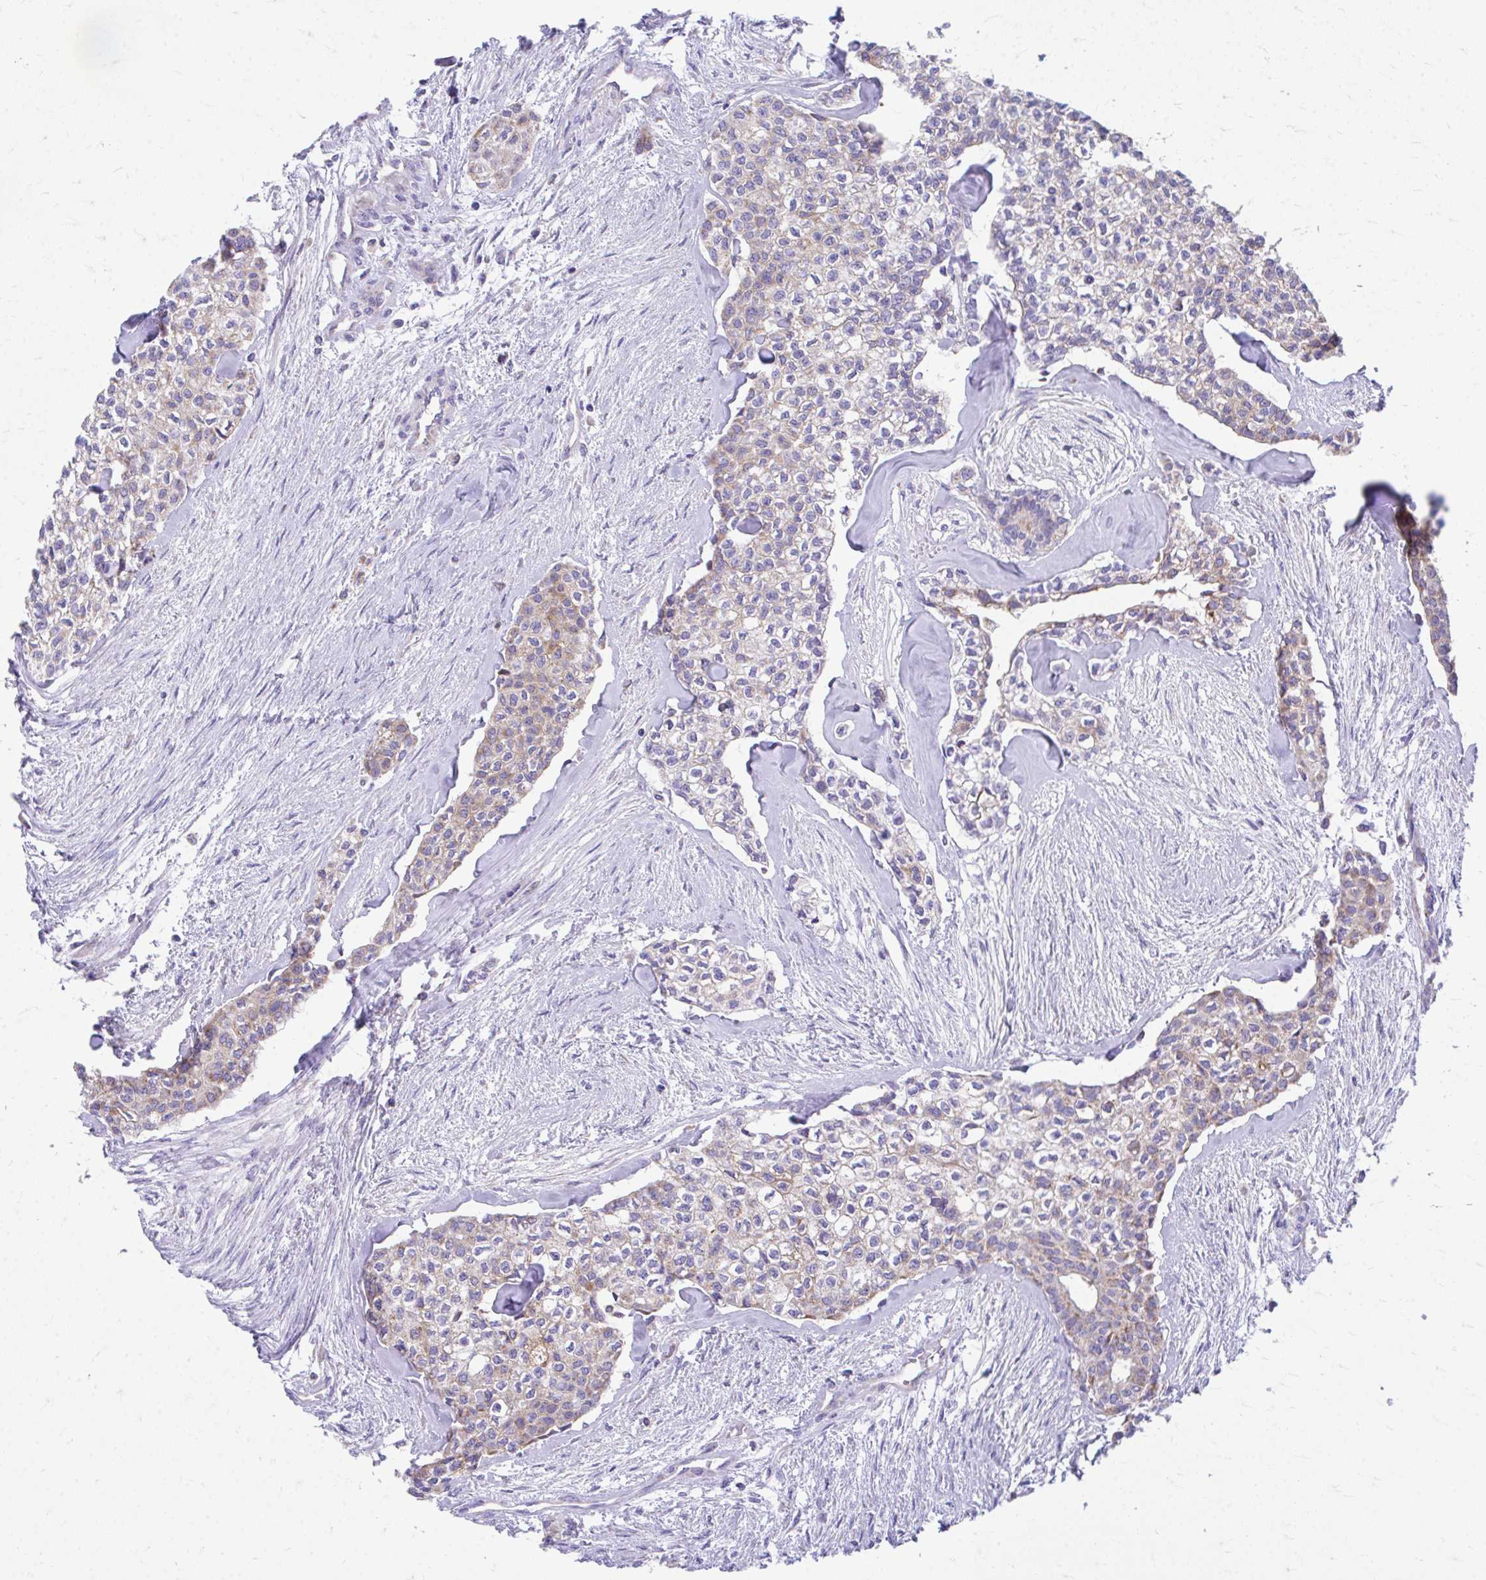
{"staining": {"intensity": "weak", "quantity": "25%-75%", "location": "cytoplasmic/membranous"}, "tissue": "head and neck cancer", "cell_type": "Tumor cells", "image_type": "cancer", "snomed": [{"axis": "morphology", "description": "Adenocarcinoma, NOS"}, {"axis": "topography", "description": "Head-Neck"}], "caption": "Adenocarcinoma (head and neck) was stained to show a protein in brown. There is low levels of weak cytoplasmic/membranous positivity in approximately 25%-75% of tumor cells.", "gene": "MRPL19", "patient": {"sex": "male", "age": 81}}